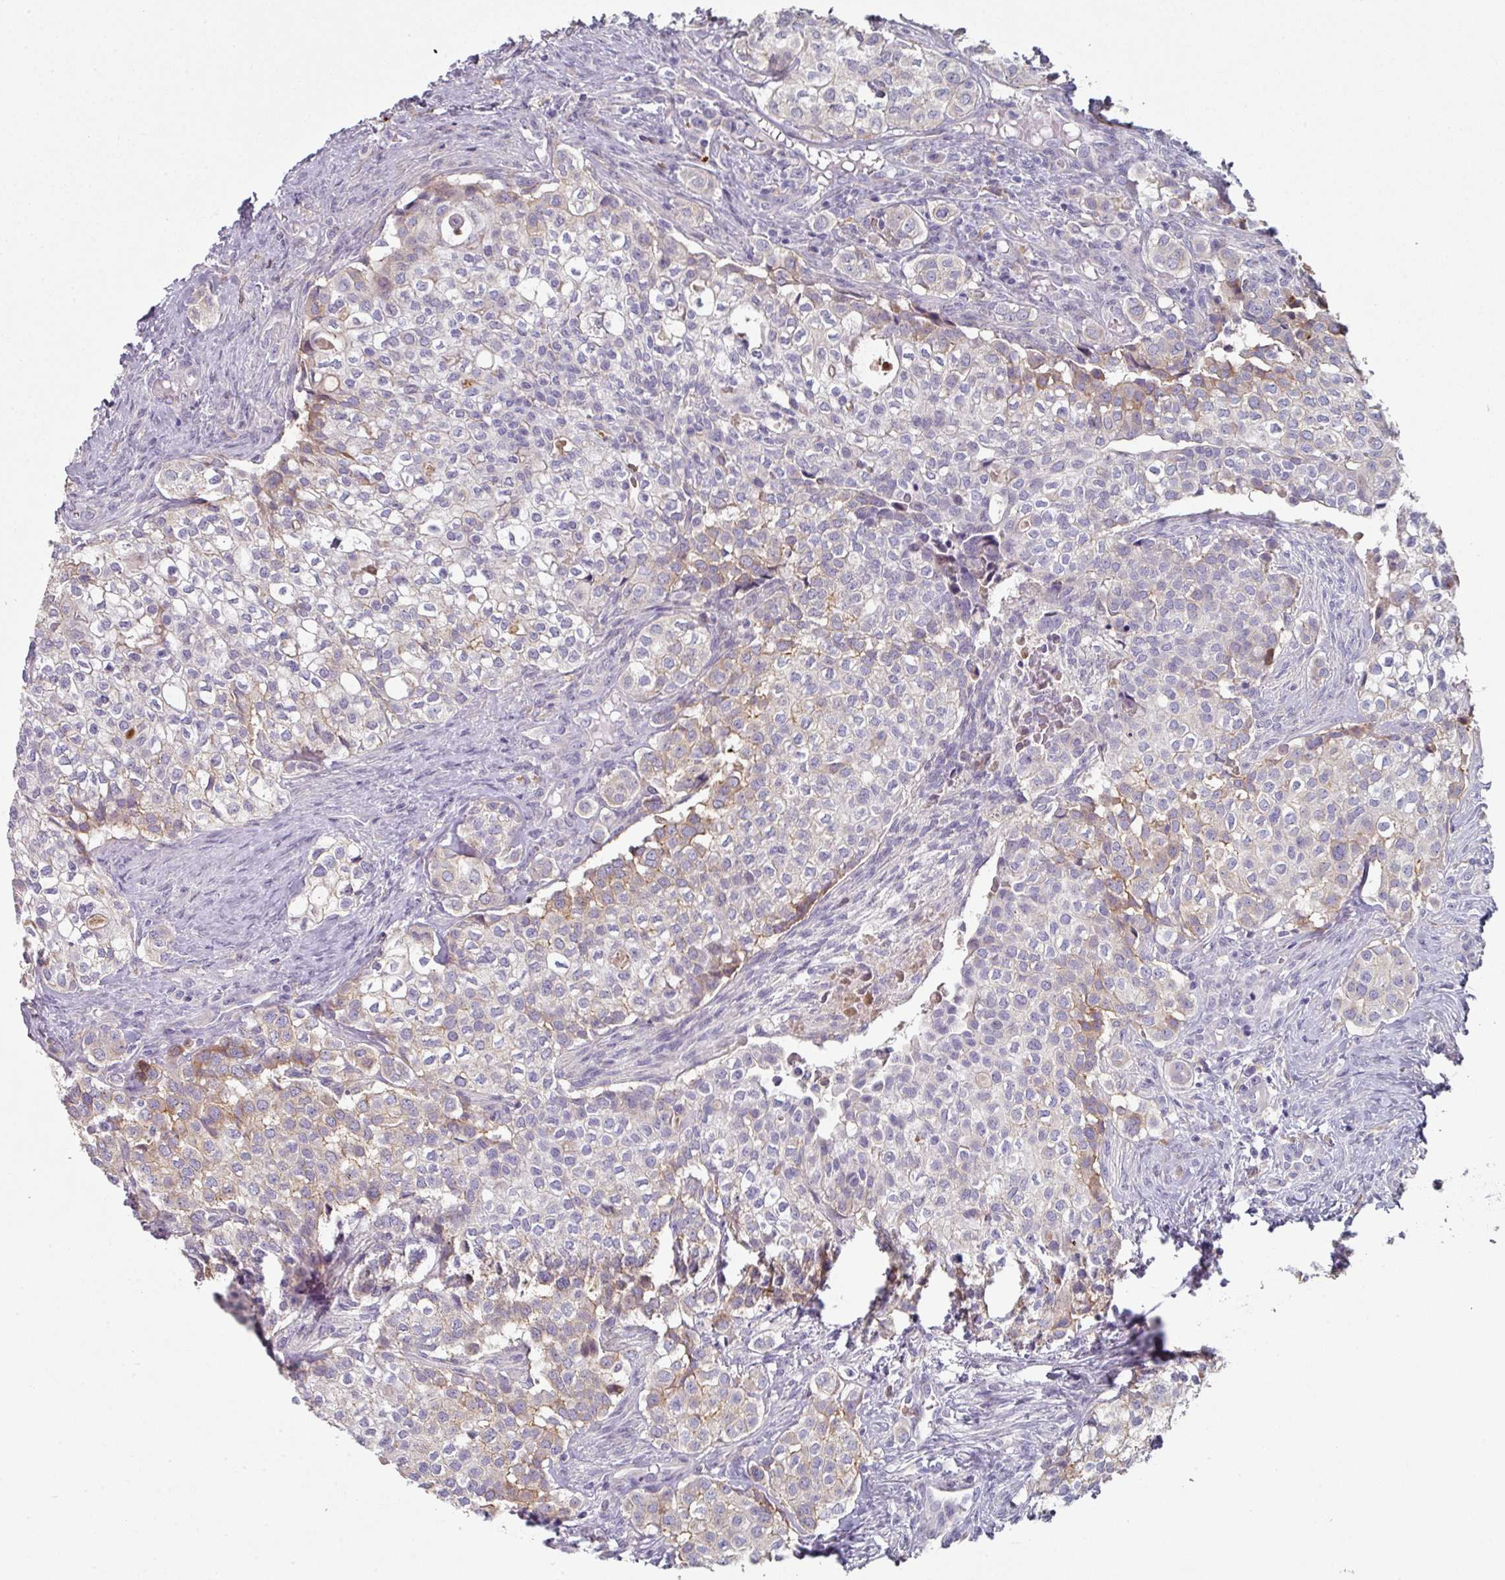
{"staining": {"intensity": "weak", "quantity": "<25%", "location": "cytoplasmic/membranous"}, "tissue": "head and neck cancer", "cell_type": "Tumor cells", "image_type": "cancer", "snomed": [{"axis": "morphology", "description": "Adenocarcinoma, NOS"}, {"axis": "topography", "description": "Head-Neck"}], "caption": "There is no significant staining in tumor cells of head and neck cancer (adenocarcinoma).", "gene": "WSB2", "patient": {"sex": "male", "age": 81}}